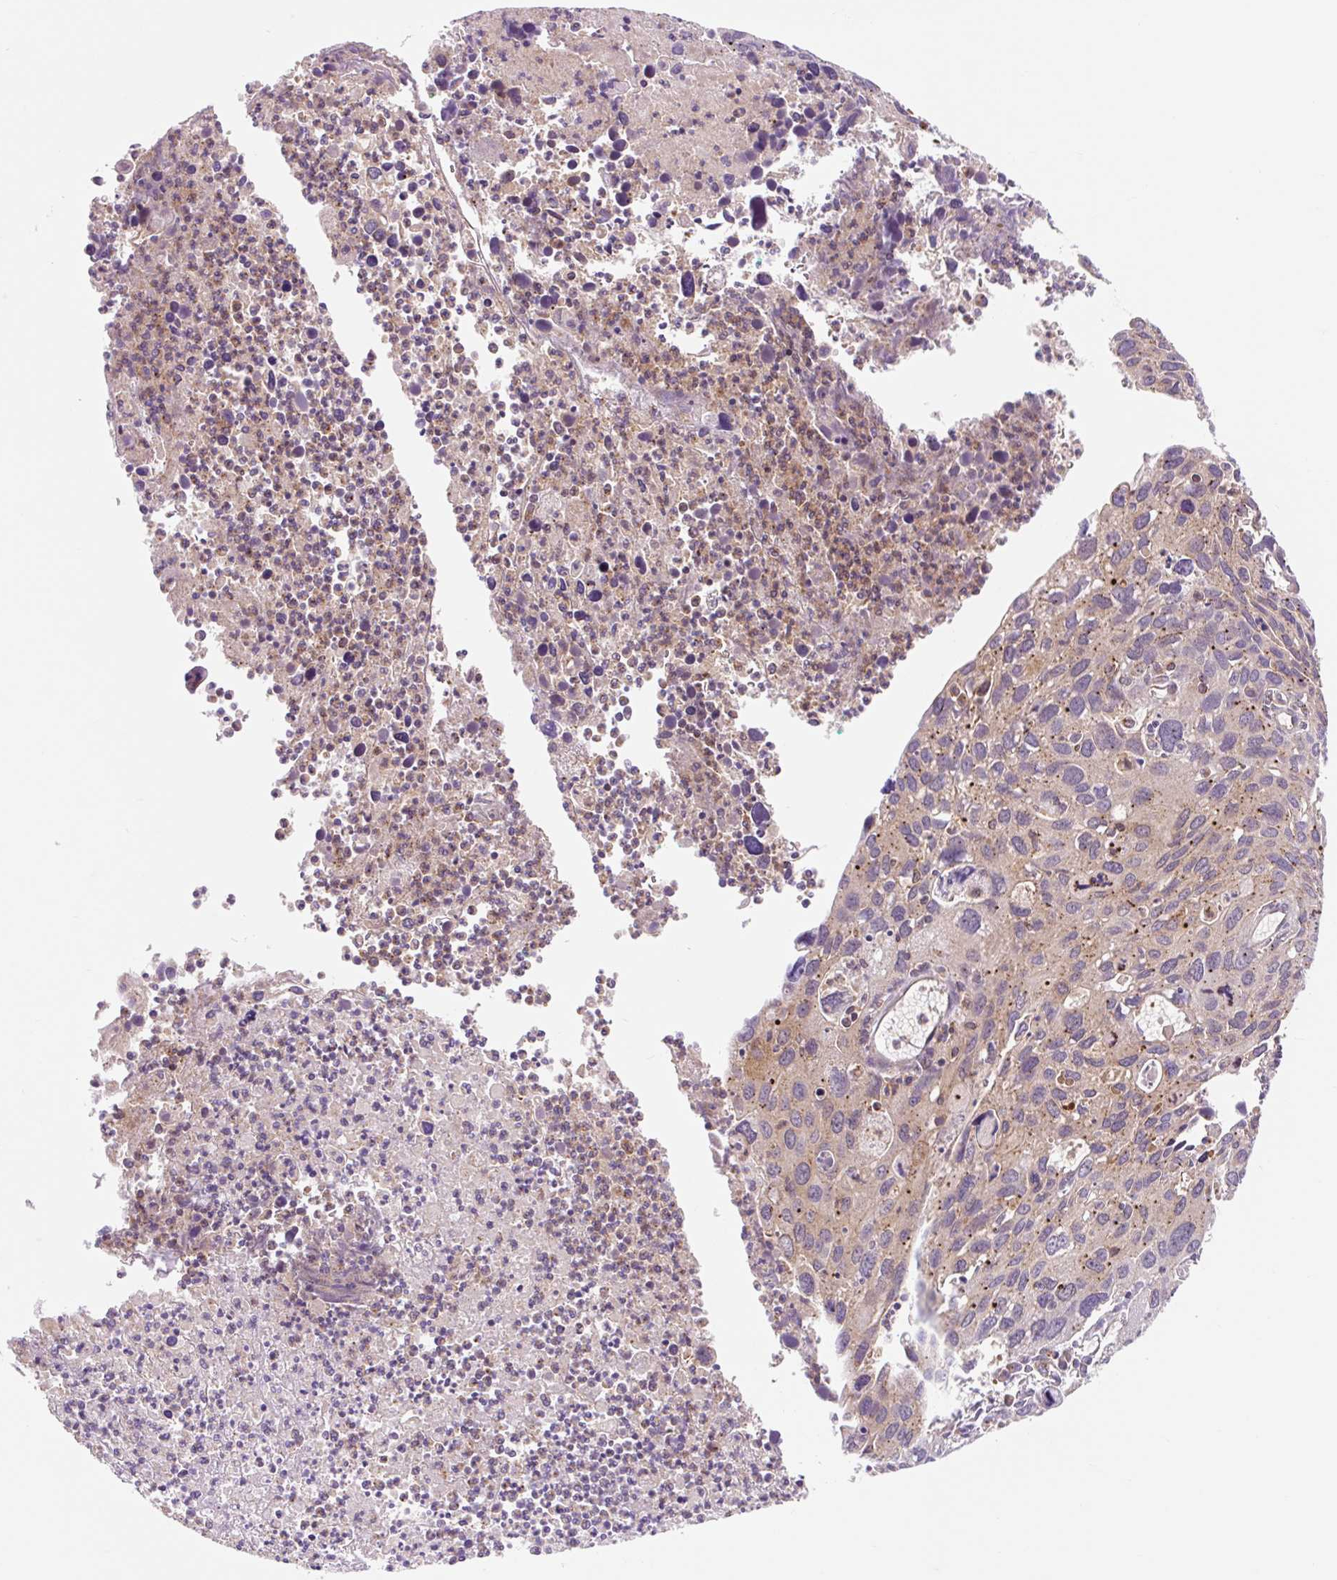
{"staining": {"intensity": "weak", "quantity": "25%-75%", "location": "cytoplasmic/membranous"}, "tissue": "cervical cancer", "cell_type": "Tumor cells", "image_type": "cancer", "snomed": [{"axis": "morphology", "description": "Squamous cell carcinoma, NOS"}, {"axis": "topography", "description": "Cervix"}], "caption": "High-power microscopy captured an immunohistochemistry histopathology image of squamous cell carcinoma (cervical), revealing weak cytoplasmic/membranous expression in approximately 25%-75% of tumor cells.", "gene": "VPS4A", "patient": {"sex": "female", "age": 55}}